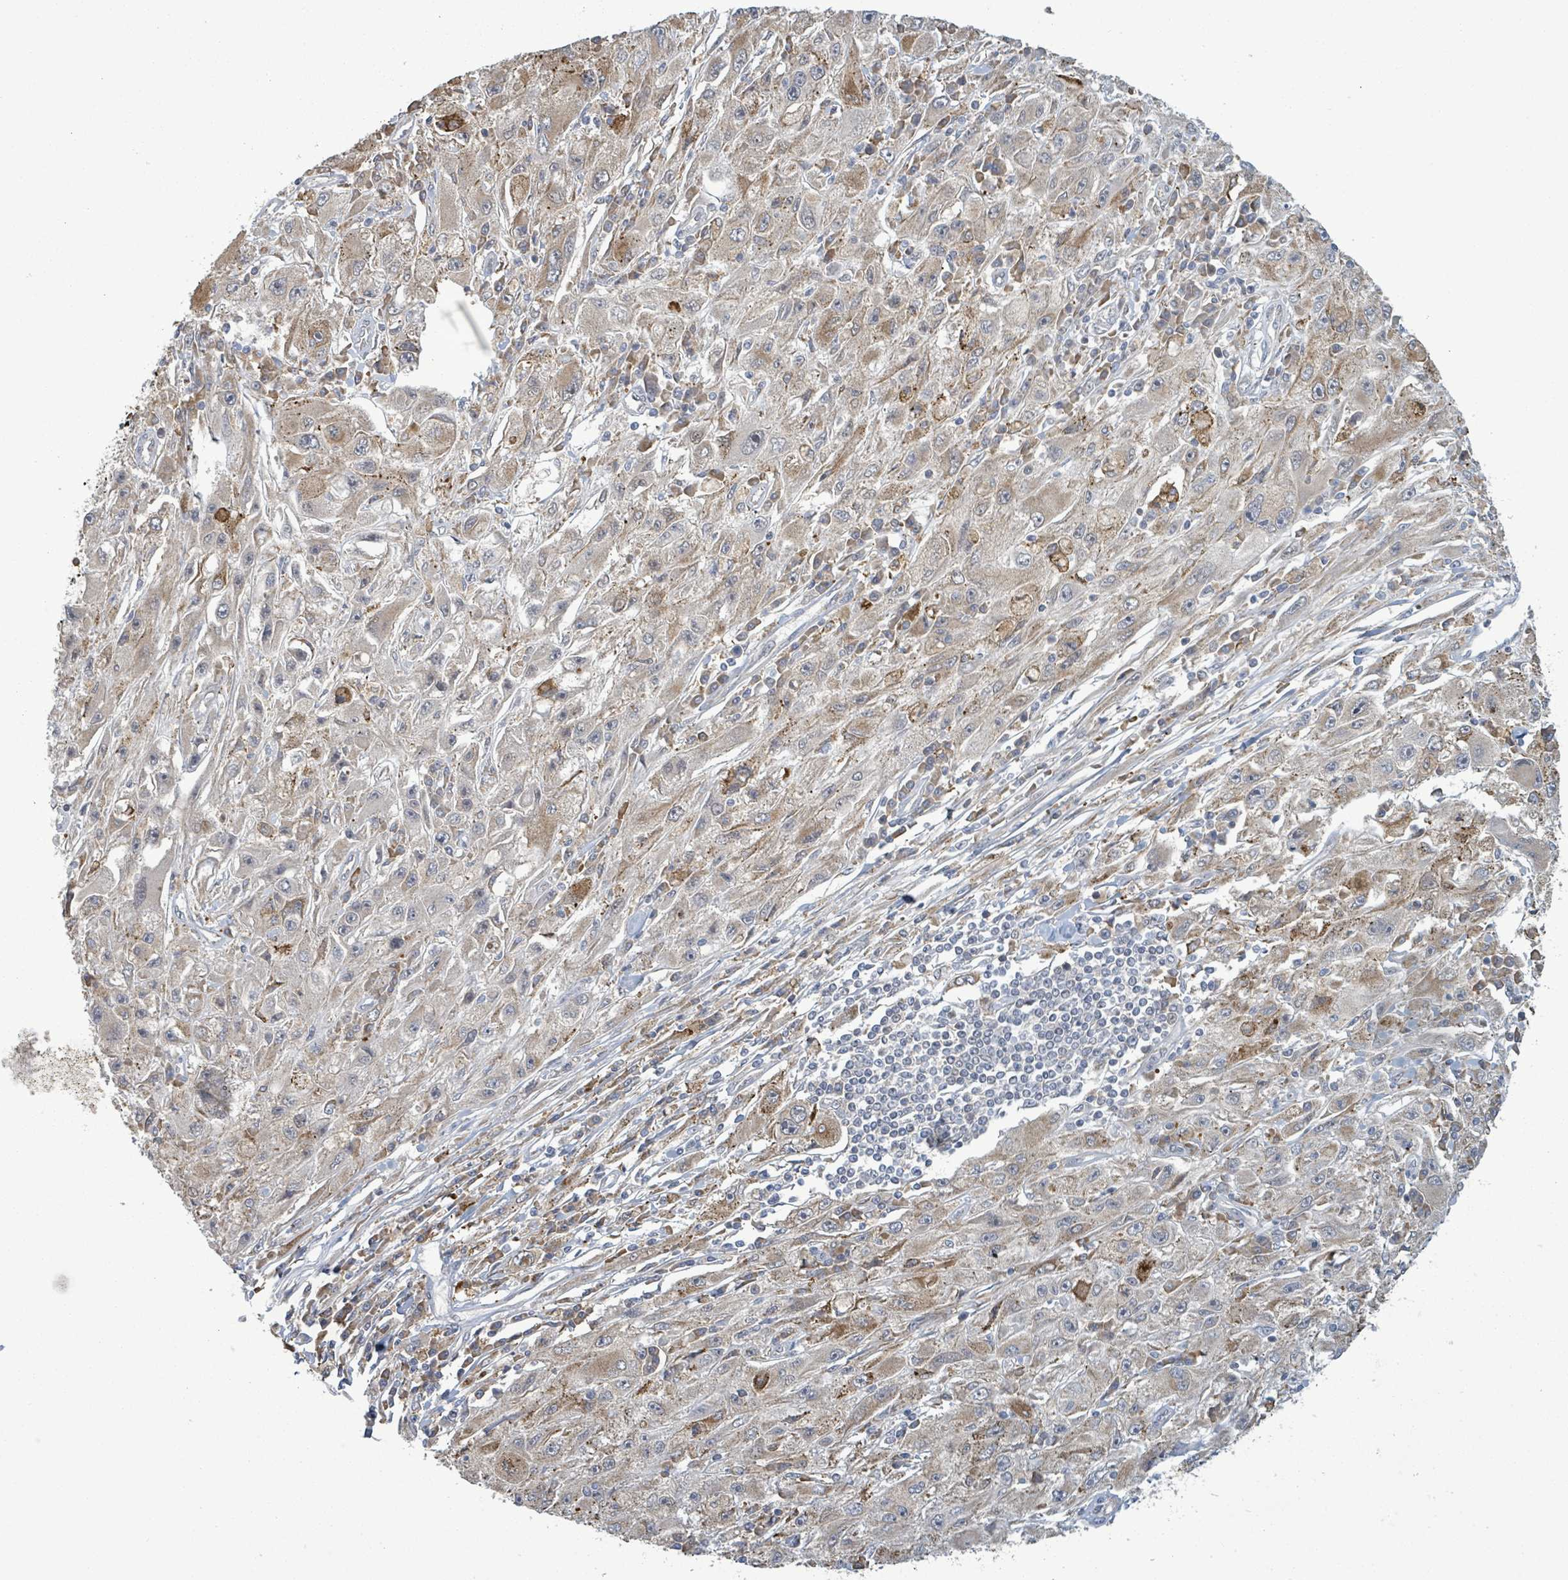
{"staining": {"intensity": "weak", "quantity": "25%-75%", "location": "cytoplasmic/membranous"}, "tissue": "melanoma", "cell_type": "Tumor cells", "image_type": "cancer", "snomed": [{"axis": "morphology", "description": "Malignant melanoma, Metastatic site"}, {"axis": "topography", "description": "Skin"}], "caption": "This is a micrograph of immunohistochemistry staining of melanoma, which shows weak expression in the cytoplasmic/membranous of tumor cells.", "gene": "SHROOM2", "patient": {"sex": "male", "age": 53}}